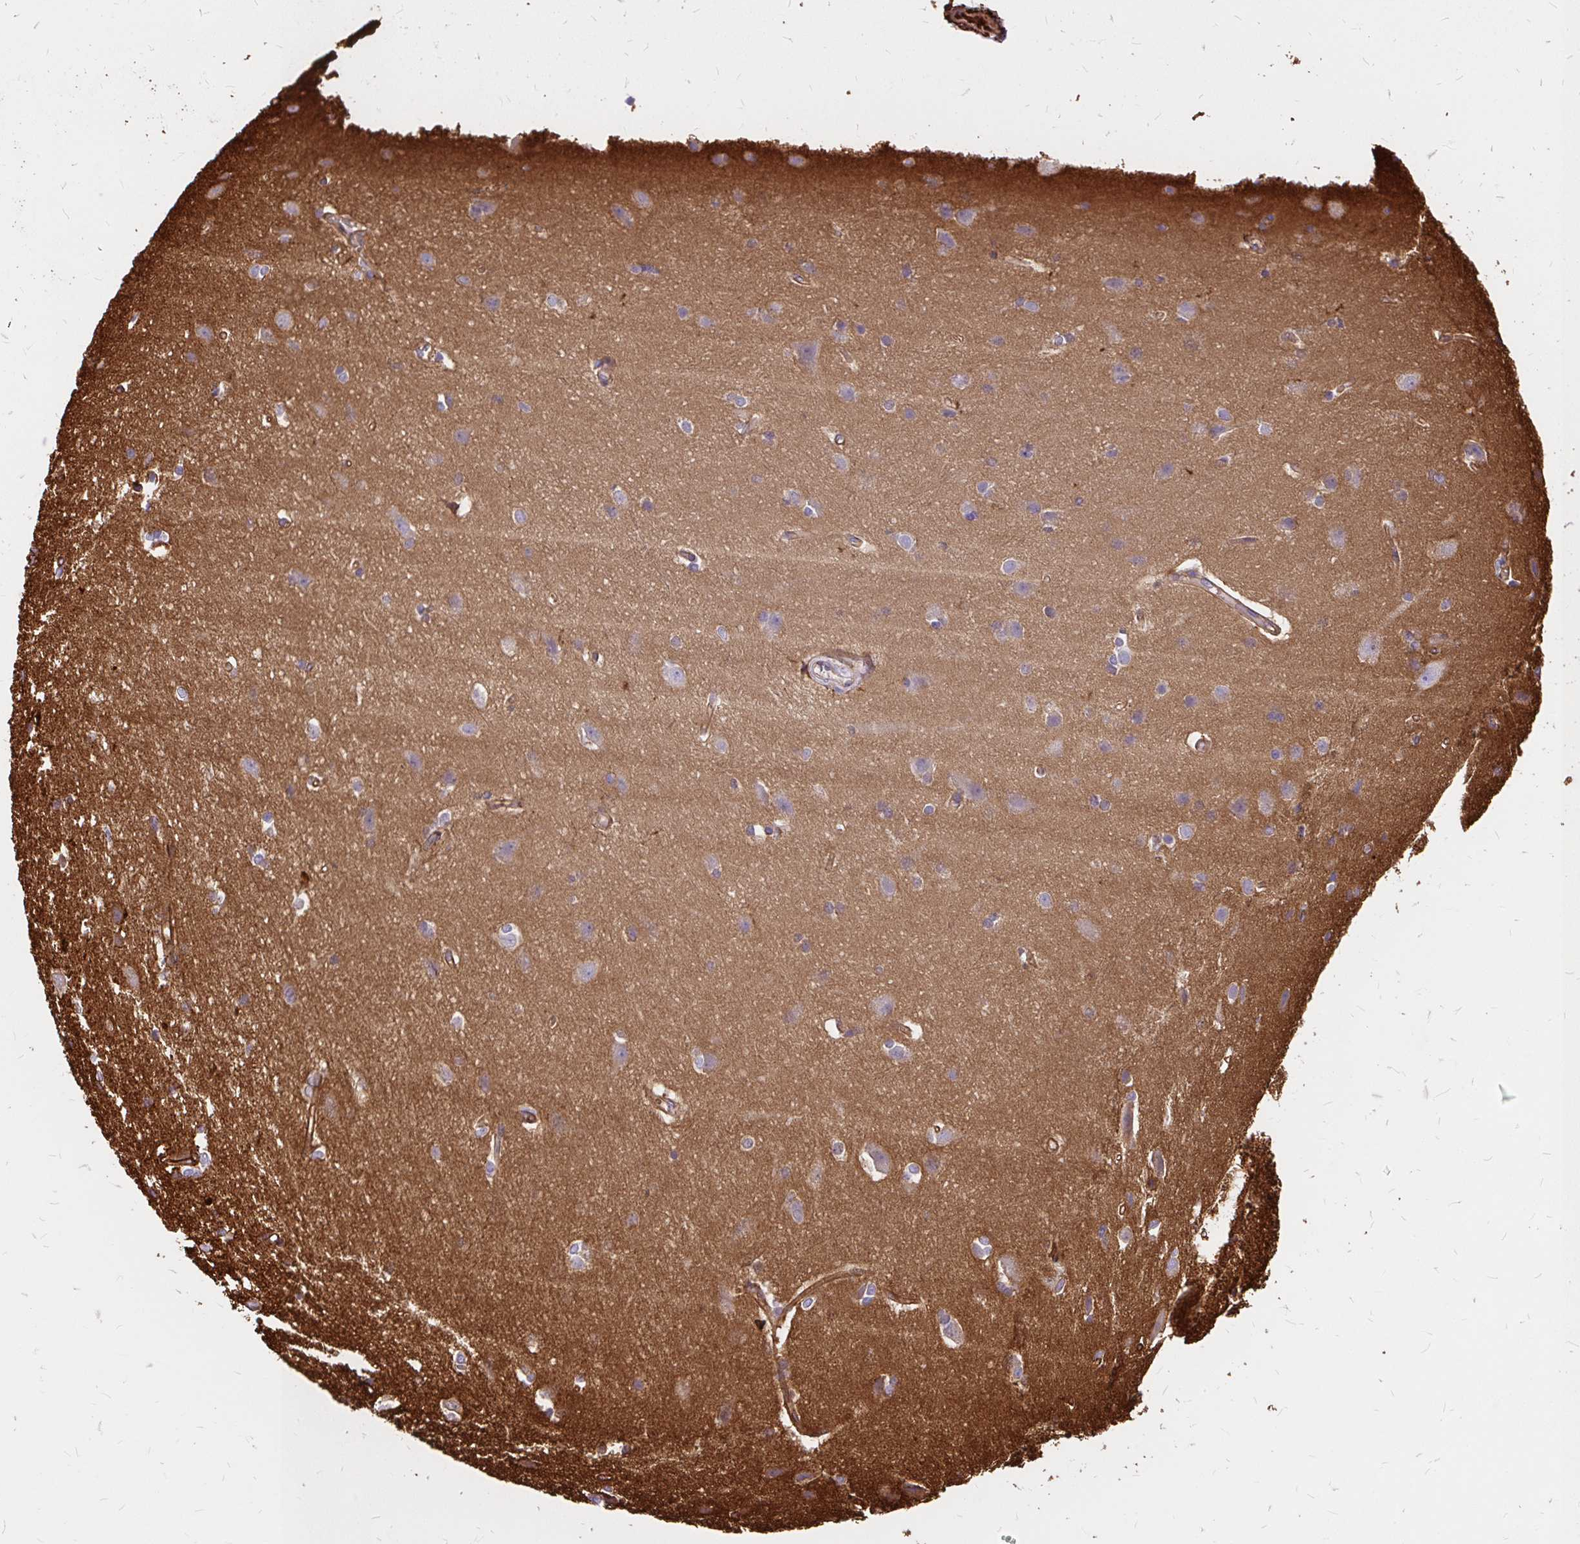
{"staining": {"intensity": "moderate", "quantity": "<25%", "location": "cytoplasmic/membranous,nuclear"}, "tissue": "hippocampus", "cell_type": "Glial cells", "image_type": "normal", "snomed": [{"axis": "morphology", "description": "Normal tissue, NOS"}, {"axis": "topography", "description": "Hippocampus"}], "caption": "Glial cells reveal moderate cytoplasmic/membranous,nuclear expression in approximately <25% of cells in normal hippocampus.", "gene": "MAP1LC3B2", "patient": {"sex": "male", "age": 63}}